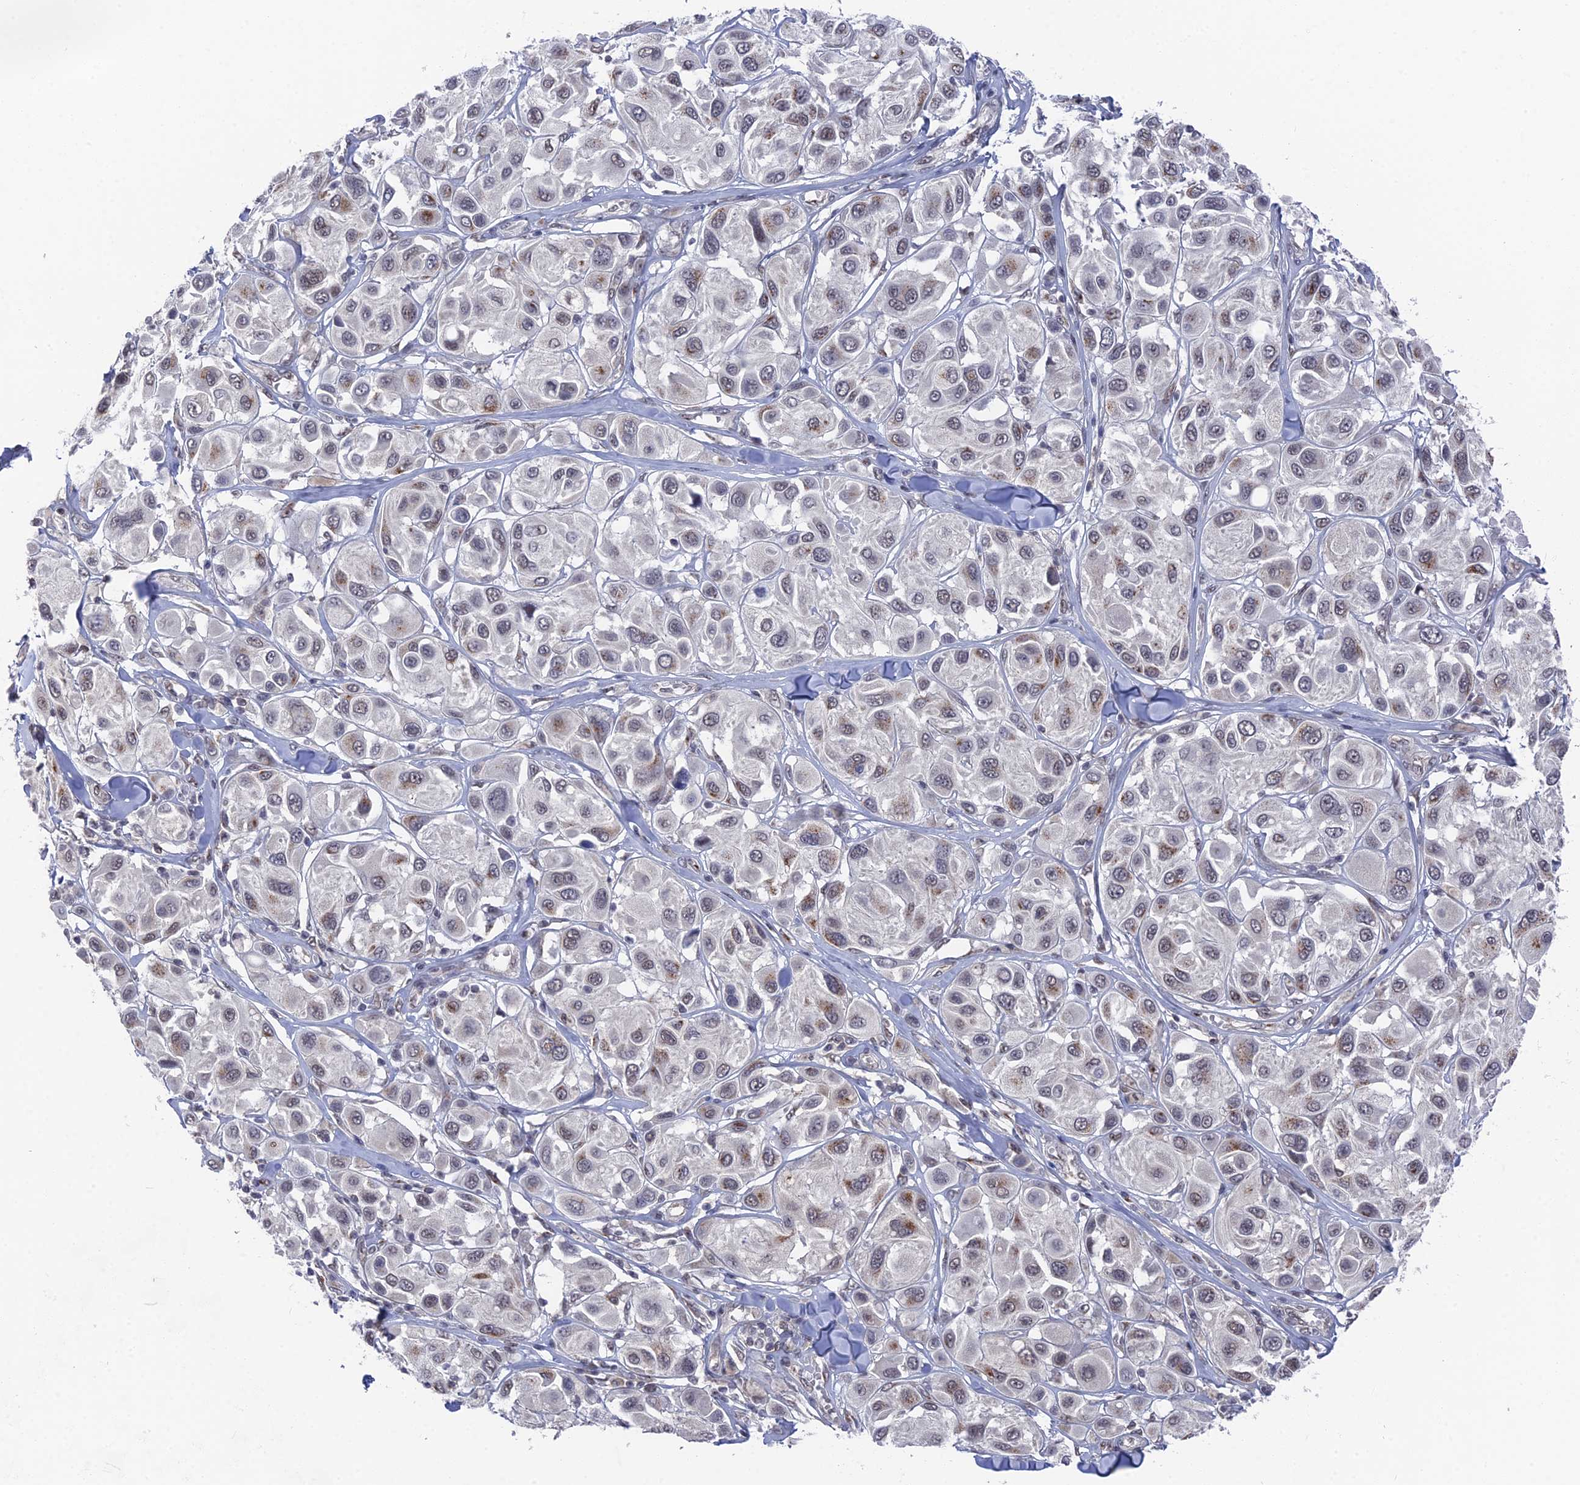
{"staining": {"intensity": "weak", "quantity": "25%-75%", "location": "cytoplasmic/membranous,nuclear"}, "tissue": "melanoma", "cell_type": "Tumor cells", "image_type": "cancer", "snomed": [{"axis": "morphology", "description": "Malignant melanoma, Metastatic site"}, {"axis": "topography", "description": "Skin"}], "caption": "This is a histology image of IHC staining of malignant melanoma (metastatic site), which shows weak staining in the cytoplasmic/membranous and nuclear of tumor cells.", "gene": "FHIP2A", "patient": {"sex": "male", "age": 41}}